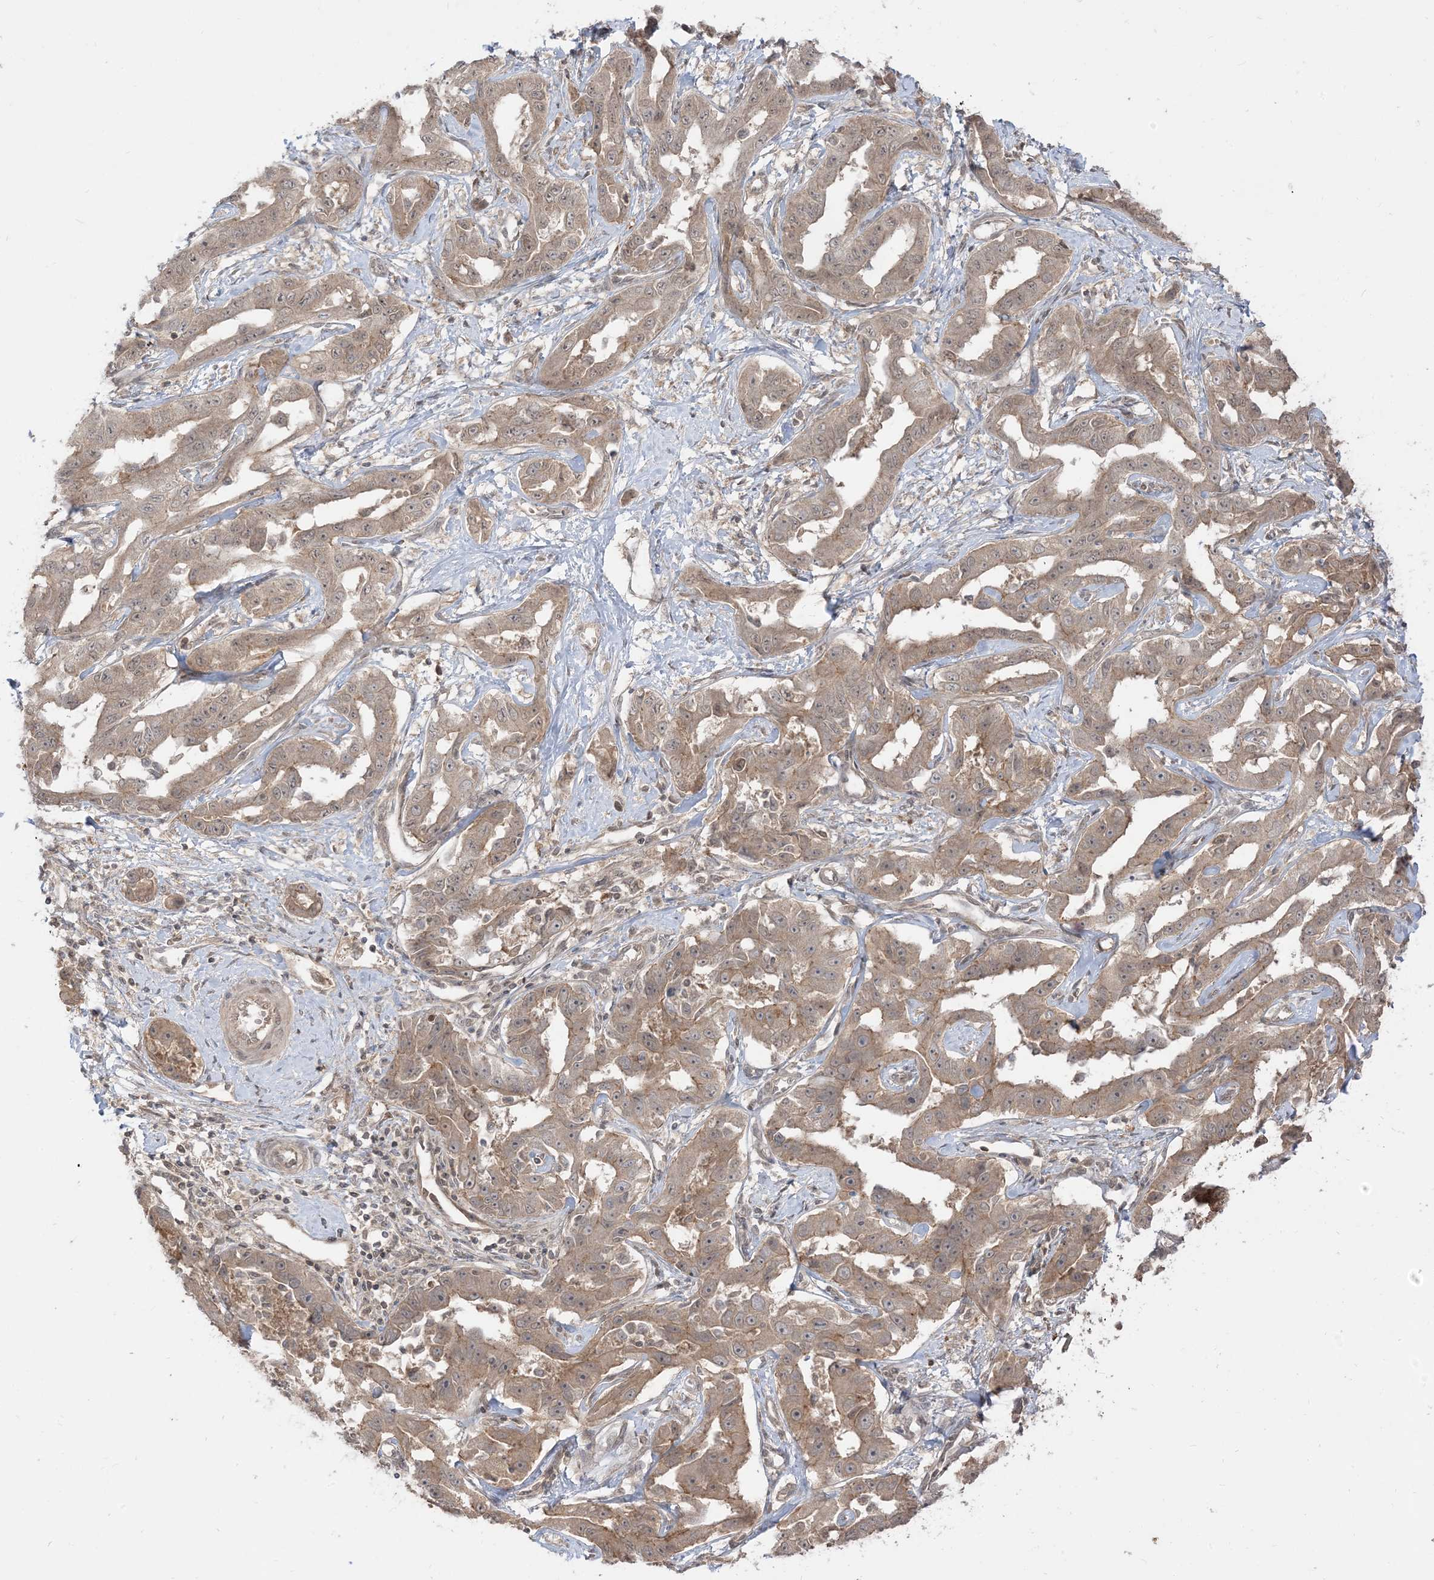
{"staining": {"intensity": "weak", "quantity": "25%-75%", "location": "cytoplasmic/membranous"}, "tissue": "liver cancer", "cell_type": "Tumor cells", "image_type": "cancer", "snomed": [{"axis": "morphology", "description": "Cholangiocarcinoma"}, {"axis": "topography", "description": "Liver"}], "caption": "Immunohistochemical staining of human liver cancer reveals low levels of weak cytoplasmic/membranous protein positivity in about 25%-75% of tumor cells.", "gene": "TBCC", "patient": {"sex": "male", "age": 59}}